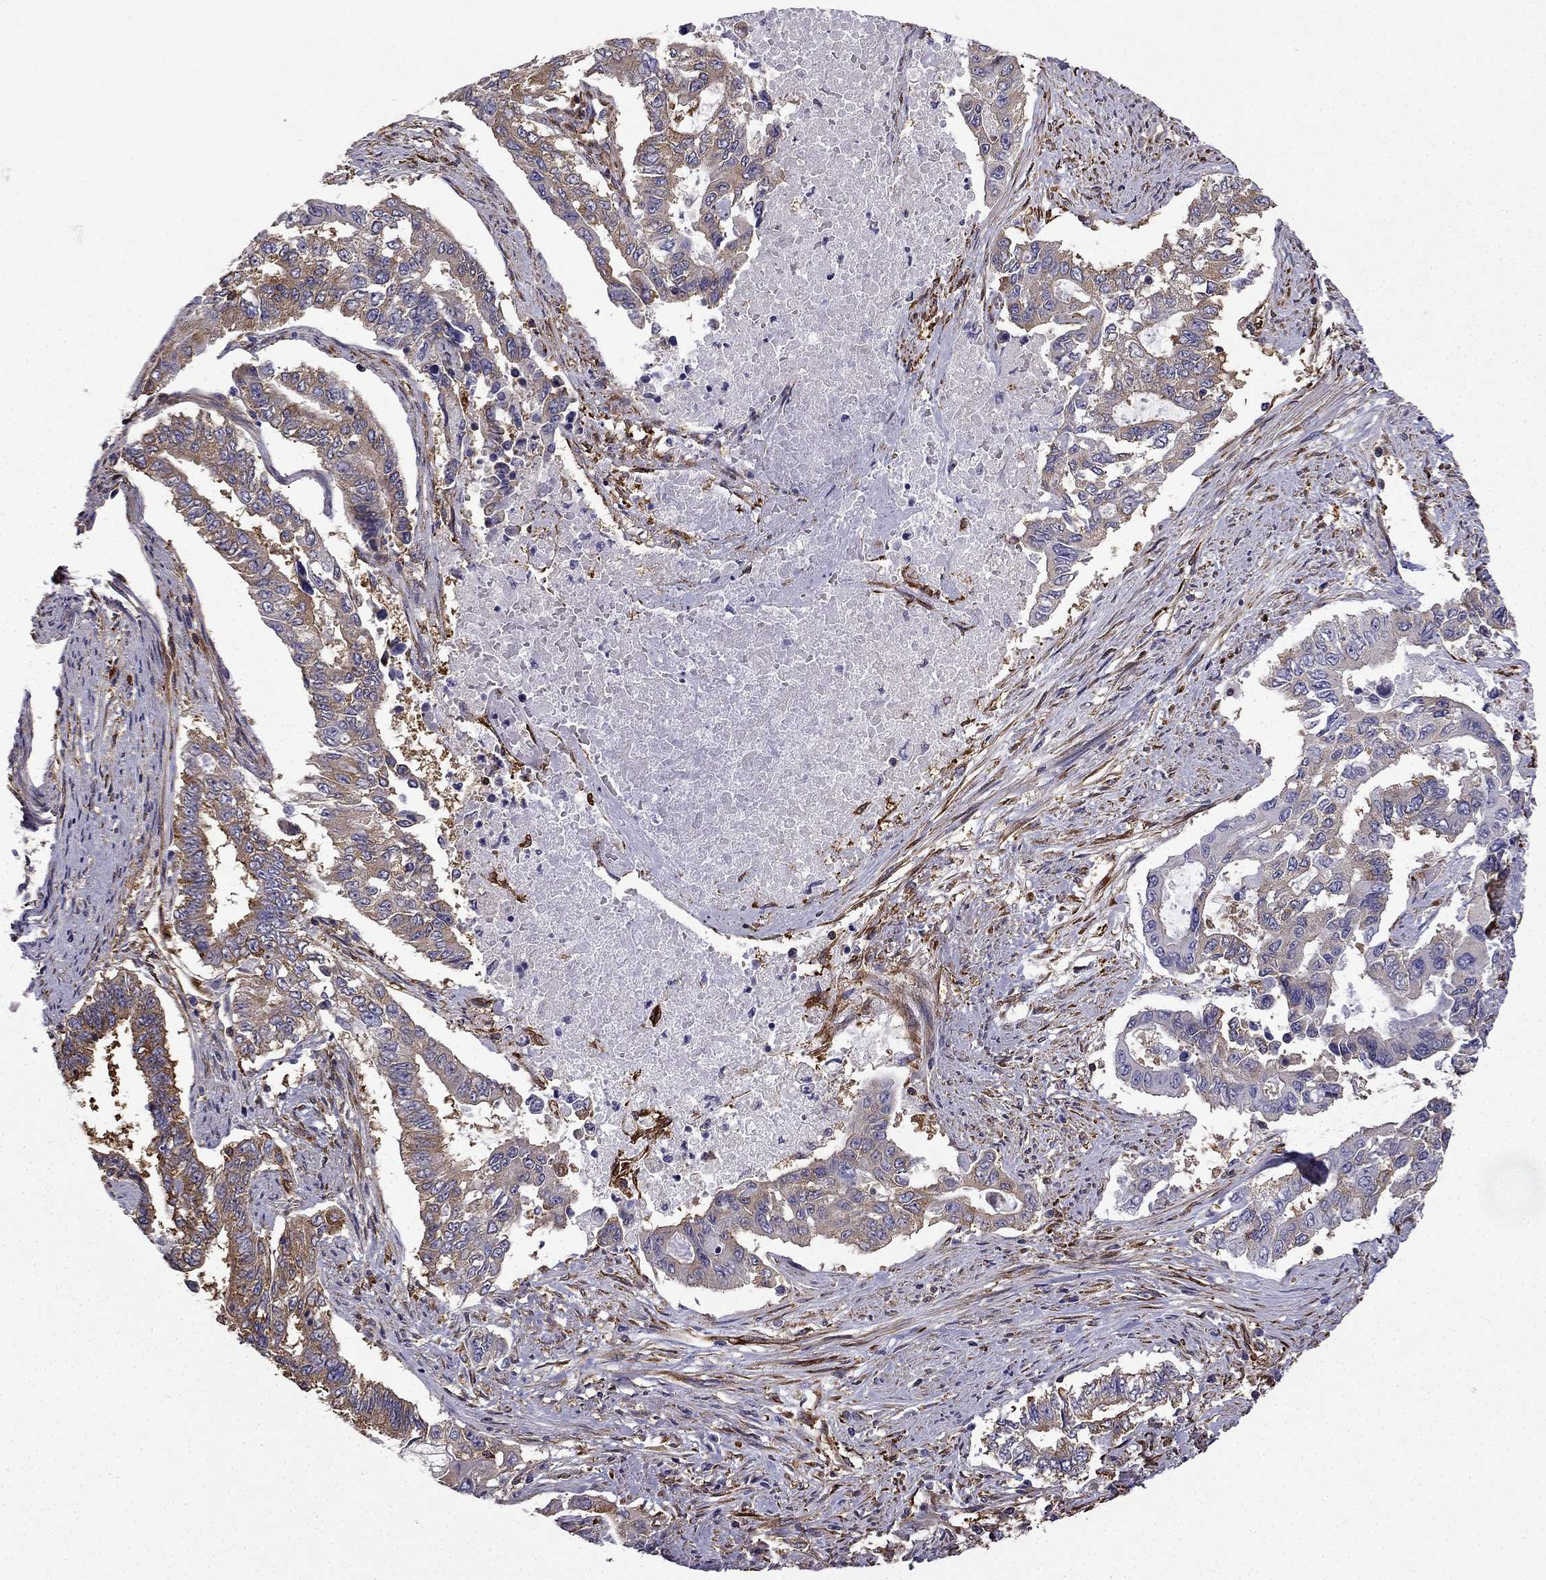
{"staining": {"intensity": "moderate", "quantity": "25%-75%", "location": "cytoplasmic/membranous"}, "tissue": "endometrial cancer", "cell_type": "Tumor cells", "image_type": "cancer", "snomed": [{"axis": "morphology", "description": "Adenocarcinoma, NOS"}, {"axis": "topography", "description": "Uterus"}], "caption": "Immunohistochemistry (IHC) micrograph of human endometrial cancer stained for a protein (brown), which demonstrates medium levels of moderate cytoplasmic/membranous expression in approximately 25%-75% of tumor cells.", "gene": "MAP4", "patient": {"sex": "female", "age": 59}}